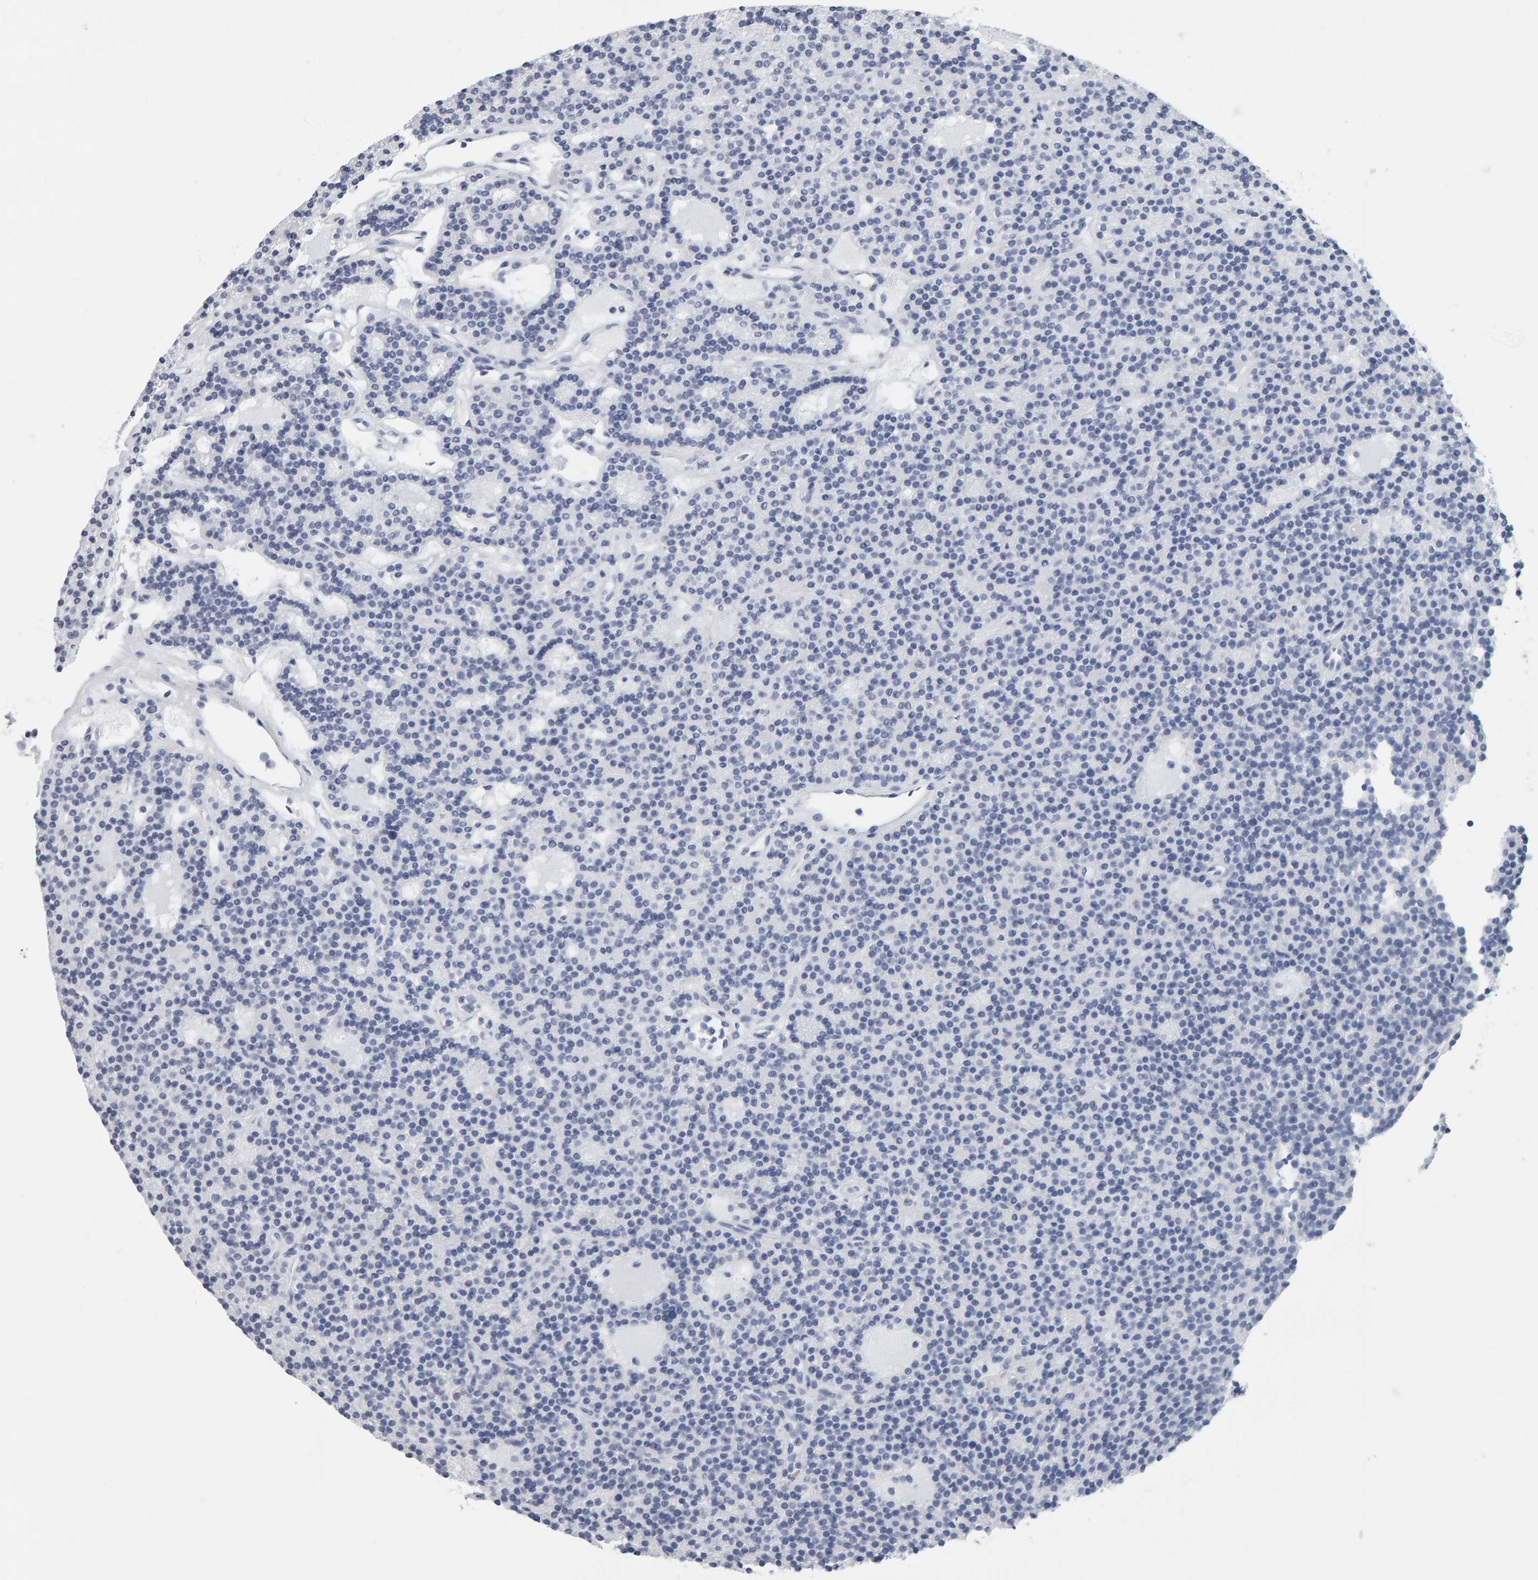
{"staining": {"intensity": "negative", "quantity": "none", "location": "none"}, "tissue": "parathyroid gland", "cell_type": "Glandular cells", "image_type": "normal", "snomed": [{"axis": "morphology", "description": "Normal tissue, NOS"}, {"axis": "topography", "description": "Parathyroid gland"}], "caption": "Immunohistochemistry (IHC) of unremarkable human parathyroid gland exhibits no expression in glandular cells.", "gene": "SPACA3", "patient": {"sex": "male", "age": 75}}